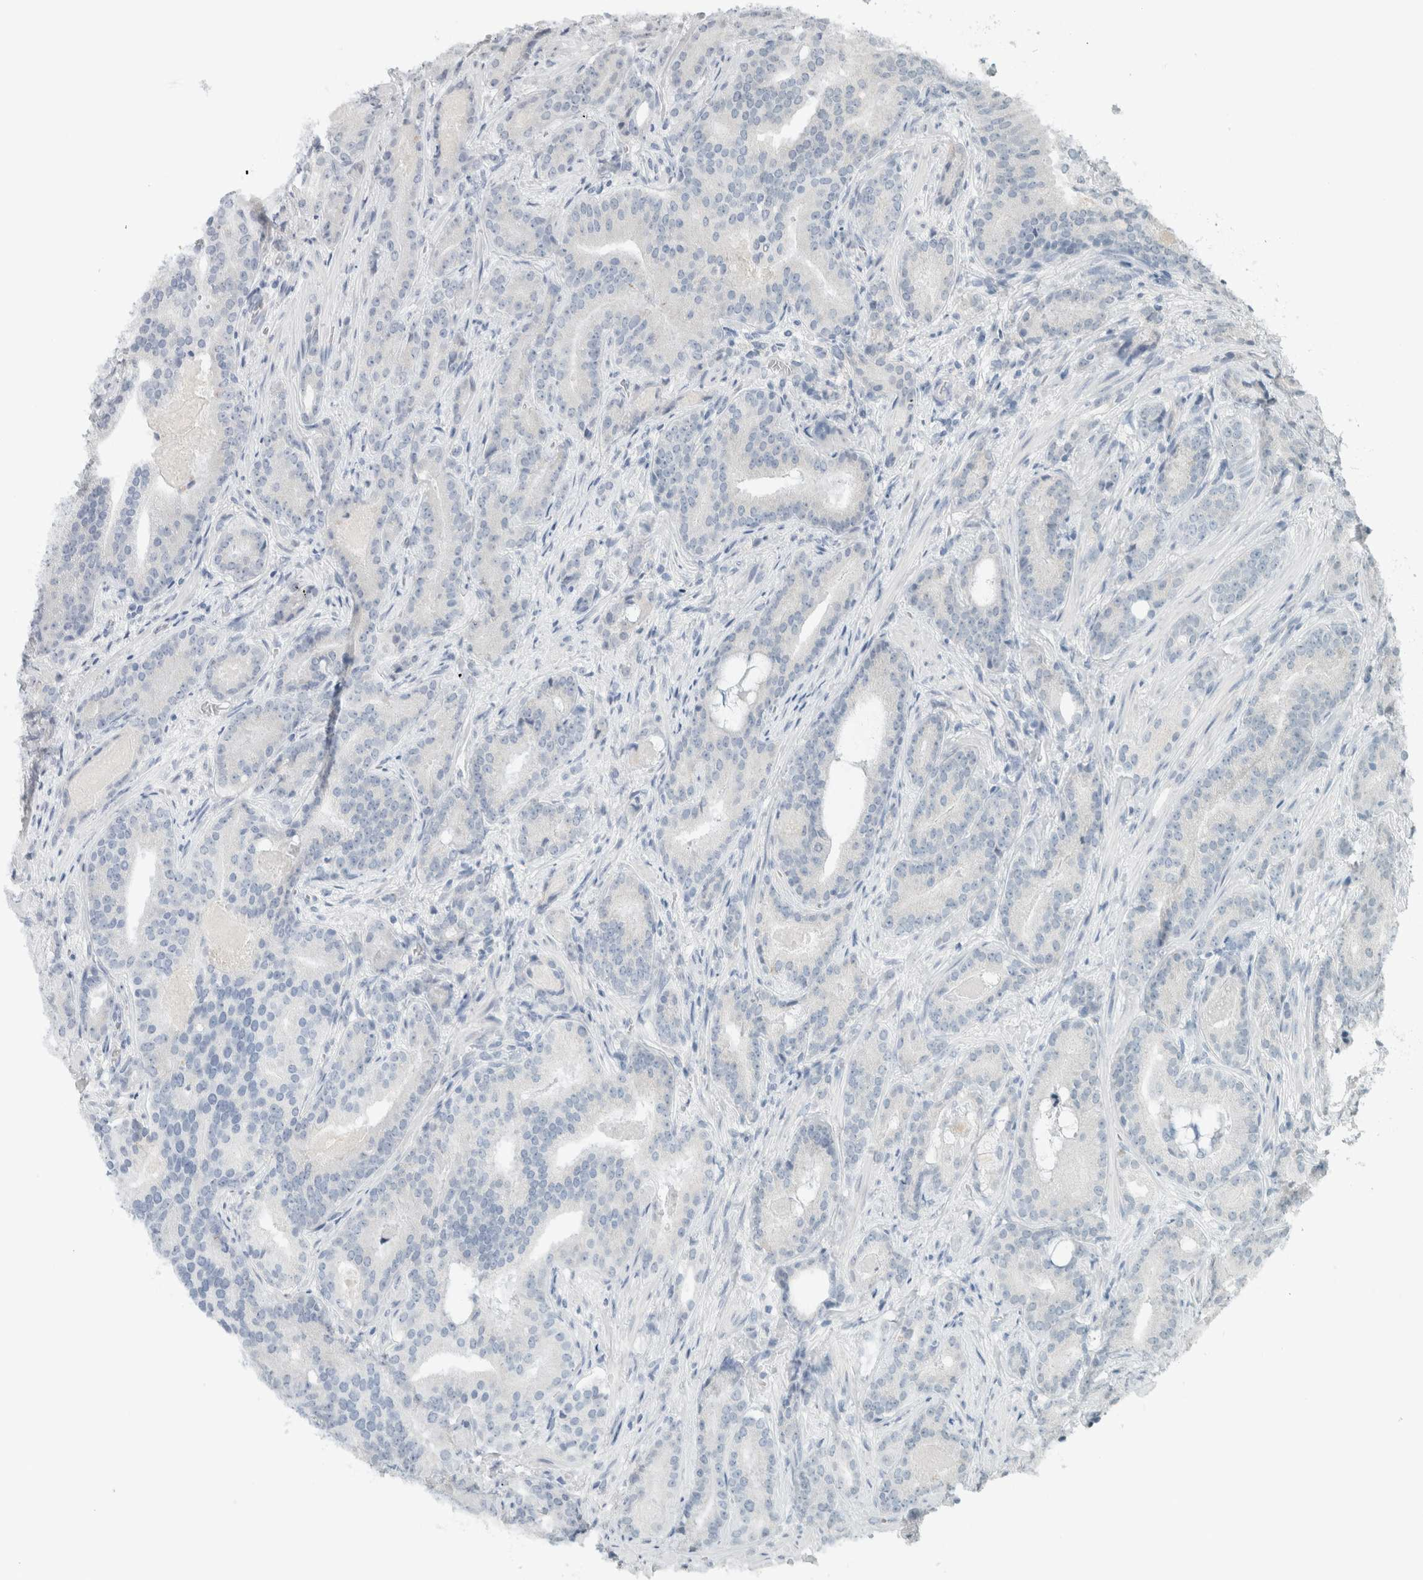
{"staining": {"intensity": "negative", "quantity": "none", "location": "none"}, "tissue": "prostate cancer", "cell_type": "Tumor cells", "image_type": "cancer", "snomed": [{"axis": "morphology", "description": "Adenocarcinoma, Low grade"}, {"axis": "topography", "description": "Prostate"}], "caption": "The micrograph displays no significant expression in tumor cells of prostate cancer.", "gene": "TRIT1", "patient": {"sex": "male", "age": 67}}